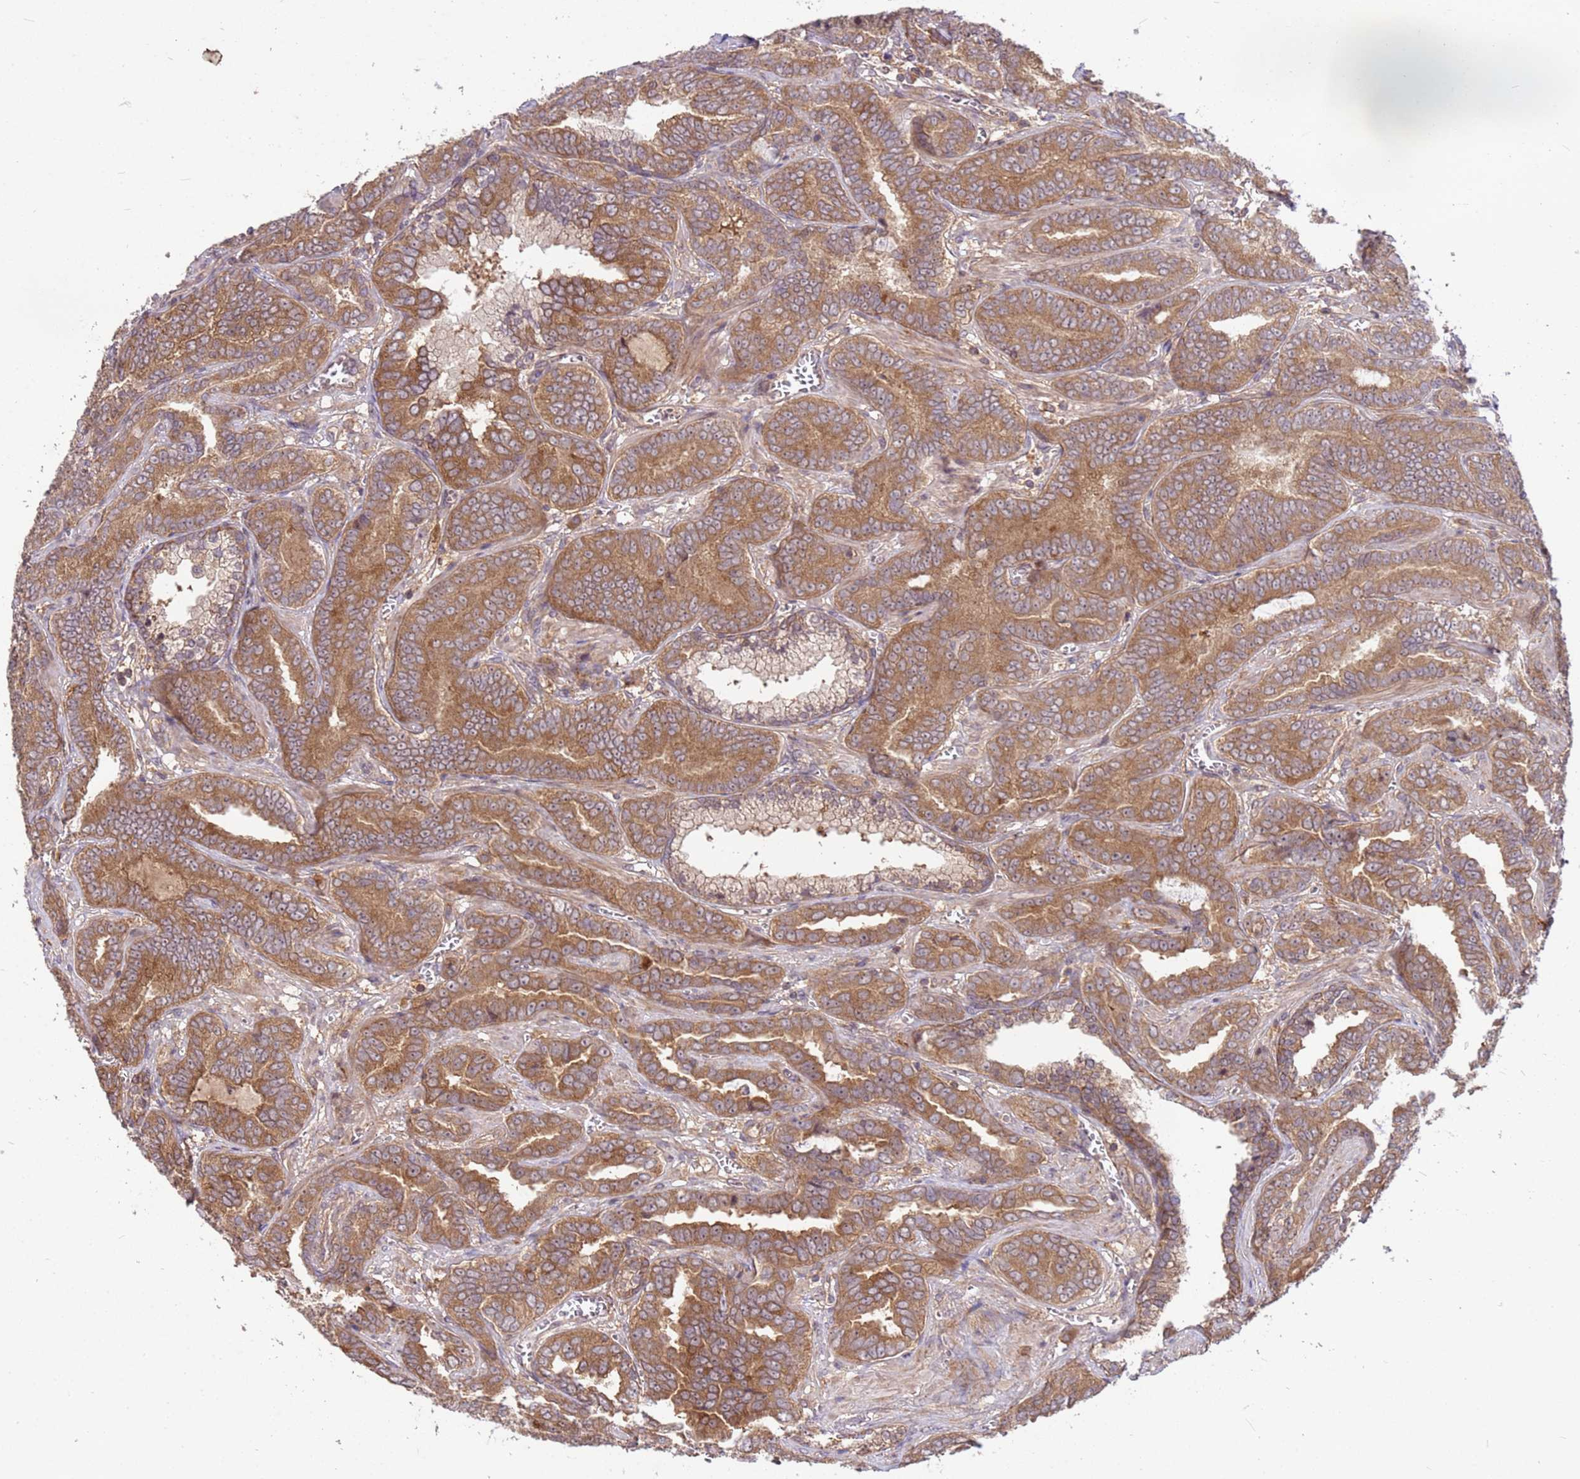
{"staining": {"intensity": "moderate", "quantity": ">75%", "location": "cytoplasmic/membranous"}, "tissue": "prostate cancer", "cell_type": "Tumor cells", "image_type": "cancer", "snomed": [{"axis": "morphology", "description": "Adenocarcinoma, High grade"}, {"axis": "topography", "description": "Prostate"}], "caption": "Moderate cytoplasmic/membranous protein staining is present in about >75% of tumor cells in prostate cancer (high-grade adenocarcinoma).", "gene": "PPP2CB", "patient": {"sex": "male", "age": 67}}